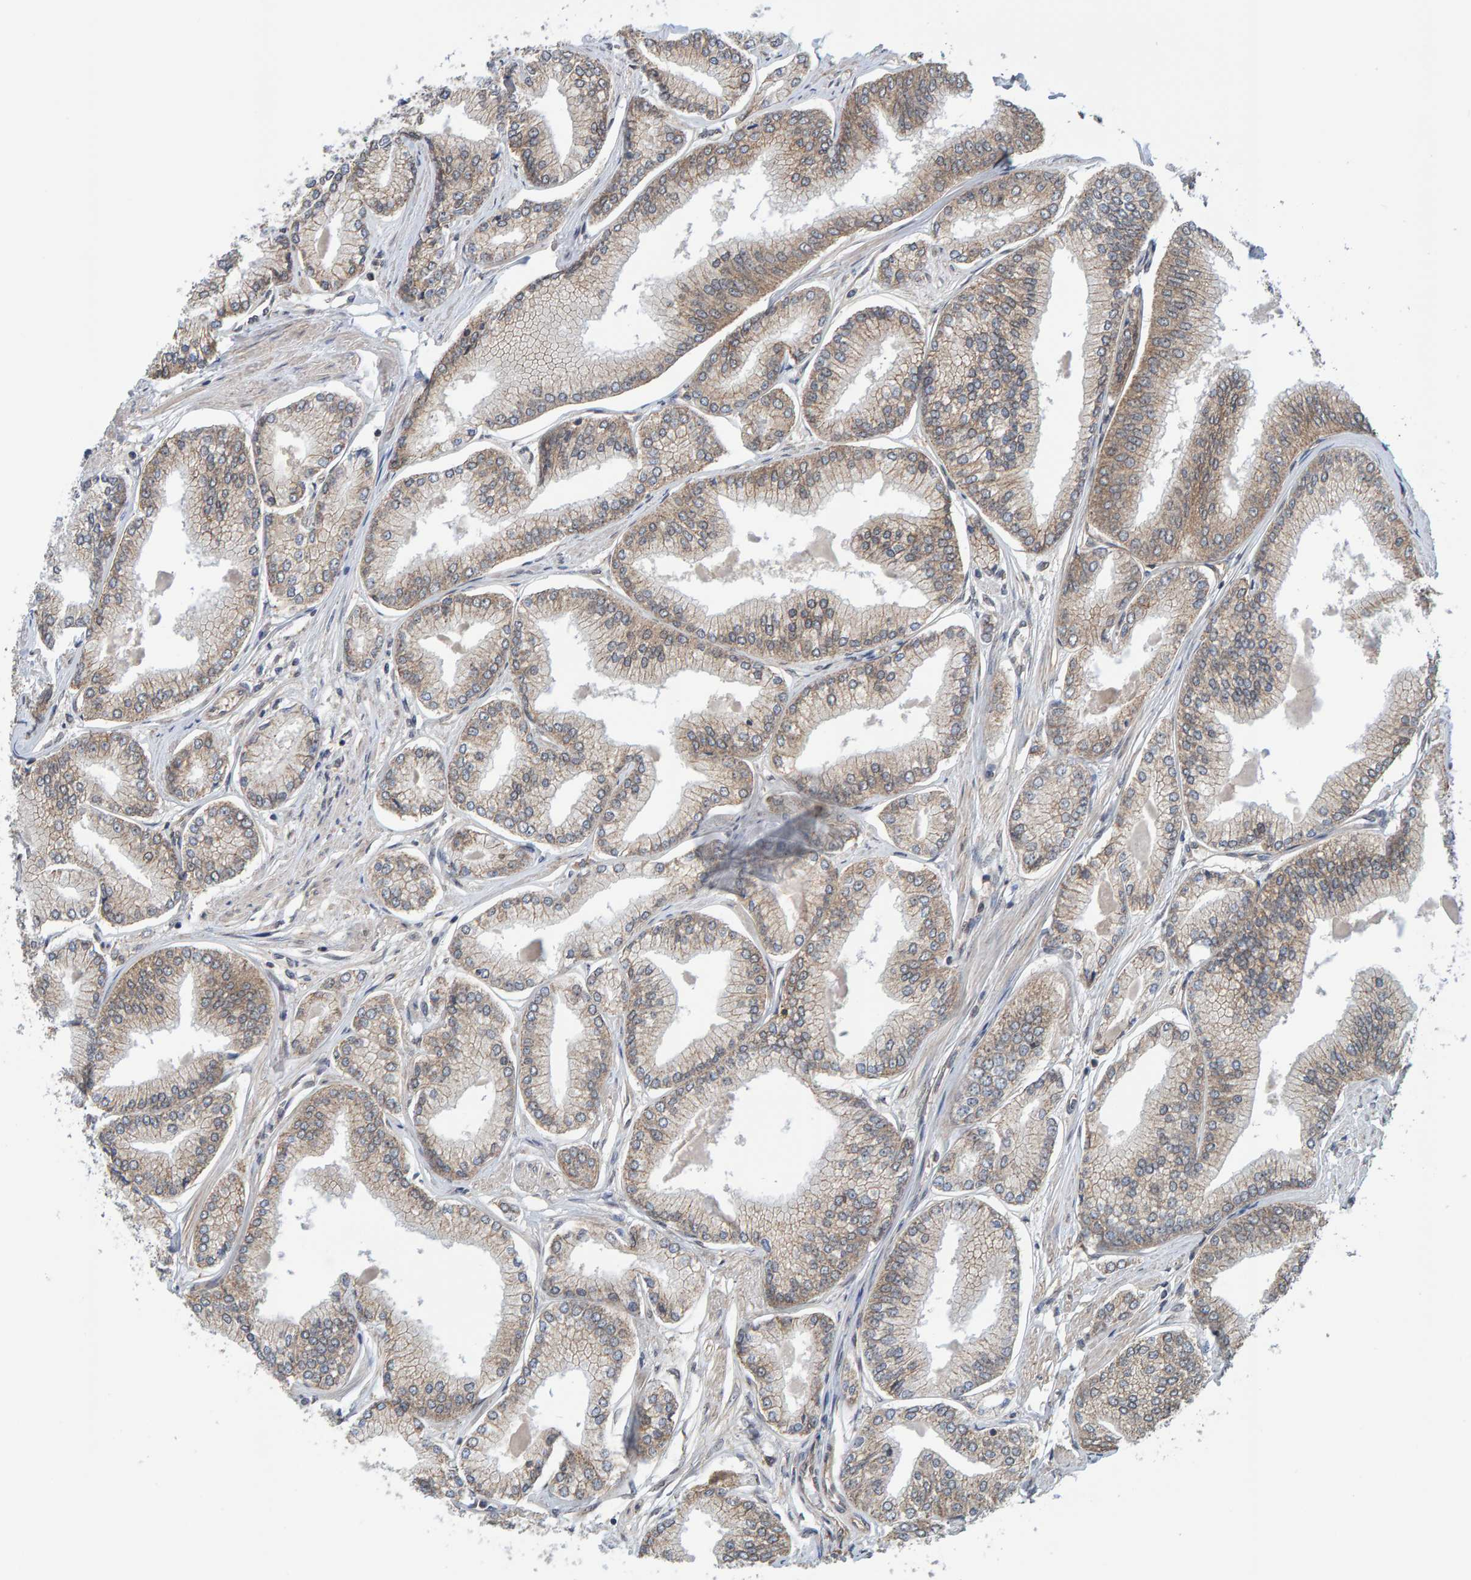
{"staining": {"intensity": "weak", "quantity": "25%-75%", "location": "cytoplasmic/membranous"}, "tissue": "prostate cancer", "cell_type": "Tumor cells", "image_type": "cancer", "snomed": [{"axis": "morphology", "description": "Adenocarcinoma, Low grade"}, {"axis": "topography", "description": "Prostate"}], "caption": "Adenocarcinoma (low-grade) (prostate) tissue exhibits weak cytoplasmic/membranous positivity in about 25%-75% of tumor cells Using DAB (3,3'-diaminobenzidine) (brown) and hematoxylin (blue) stains, captured at high magnification using brightfield microscopy.", "gene": "SCRN2", "patient": {"sex": "male", "age": 52}}